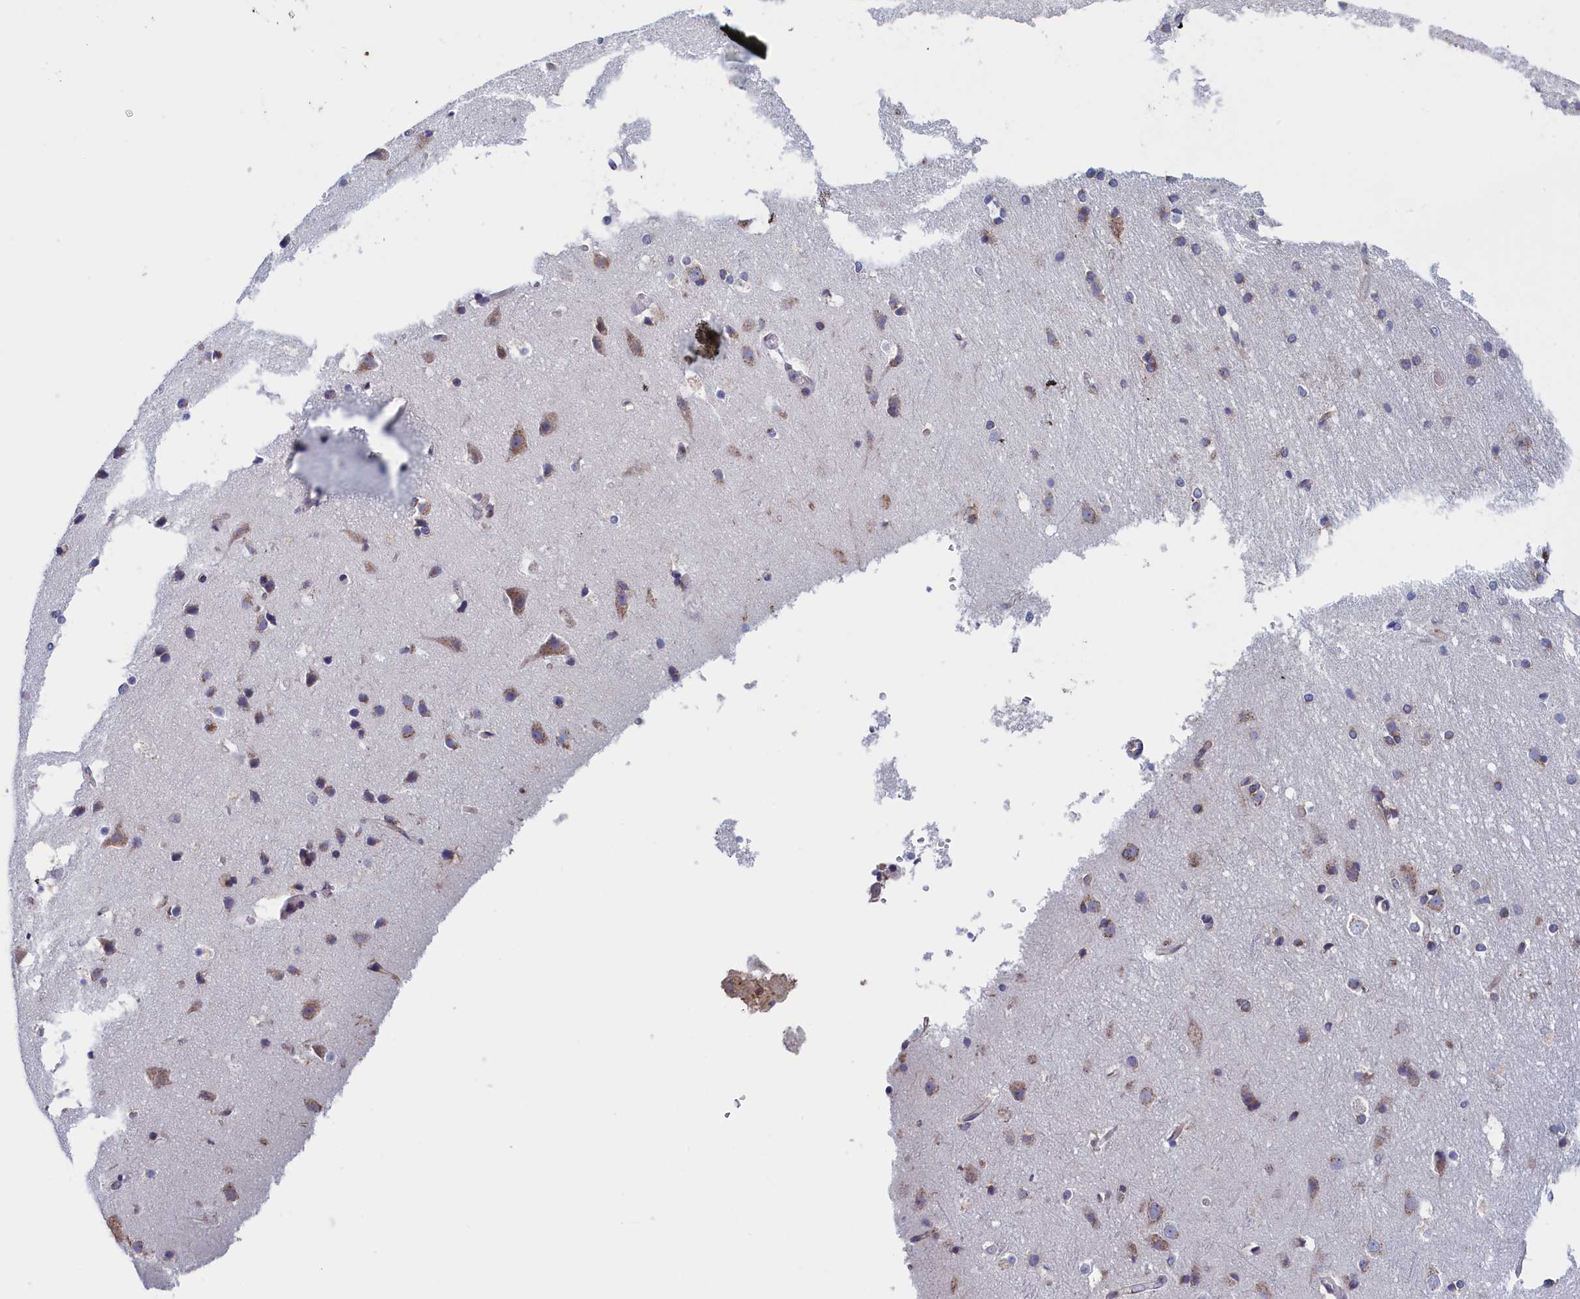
{"staining": {"intensity": "negative", "quantity": "none", "location": "none"}, "tissue": "cerebral cortex", "cell_type": "Endothelial cells", "image_type": "normal", "snomed": [{"axis": "morphology", "description": "Normal tissue, NOS"}, {"axis": "topography", "description": "Cerebral cortex"}], "caption": "DAB immunohistochemical staining of benign cerebral cortex shows no significant positivity in endothelial cells.", "gene": "CCDC68", "patient": {"sex": "male", "age": 54}}